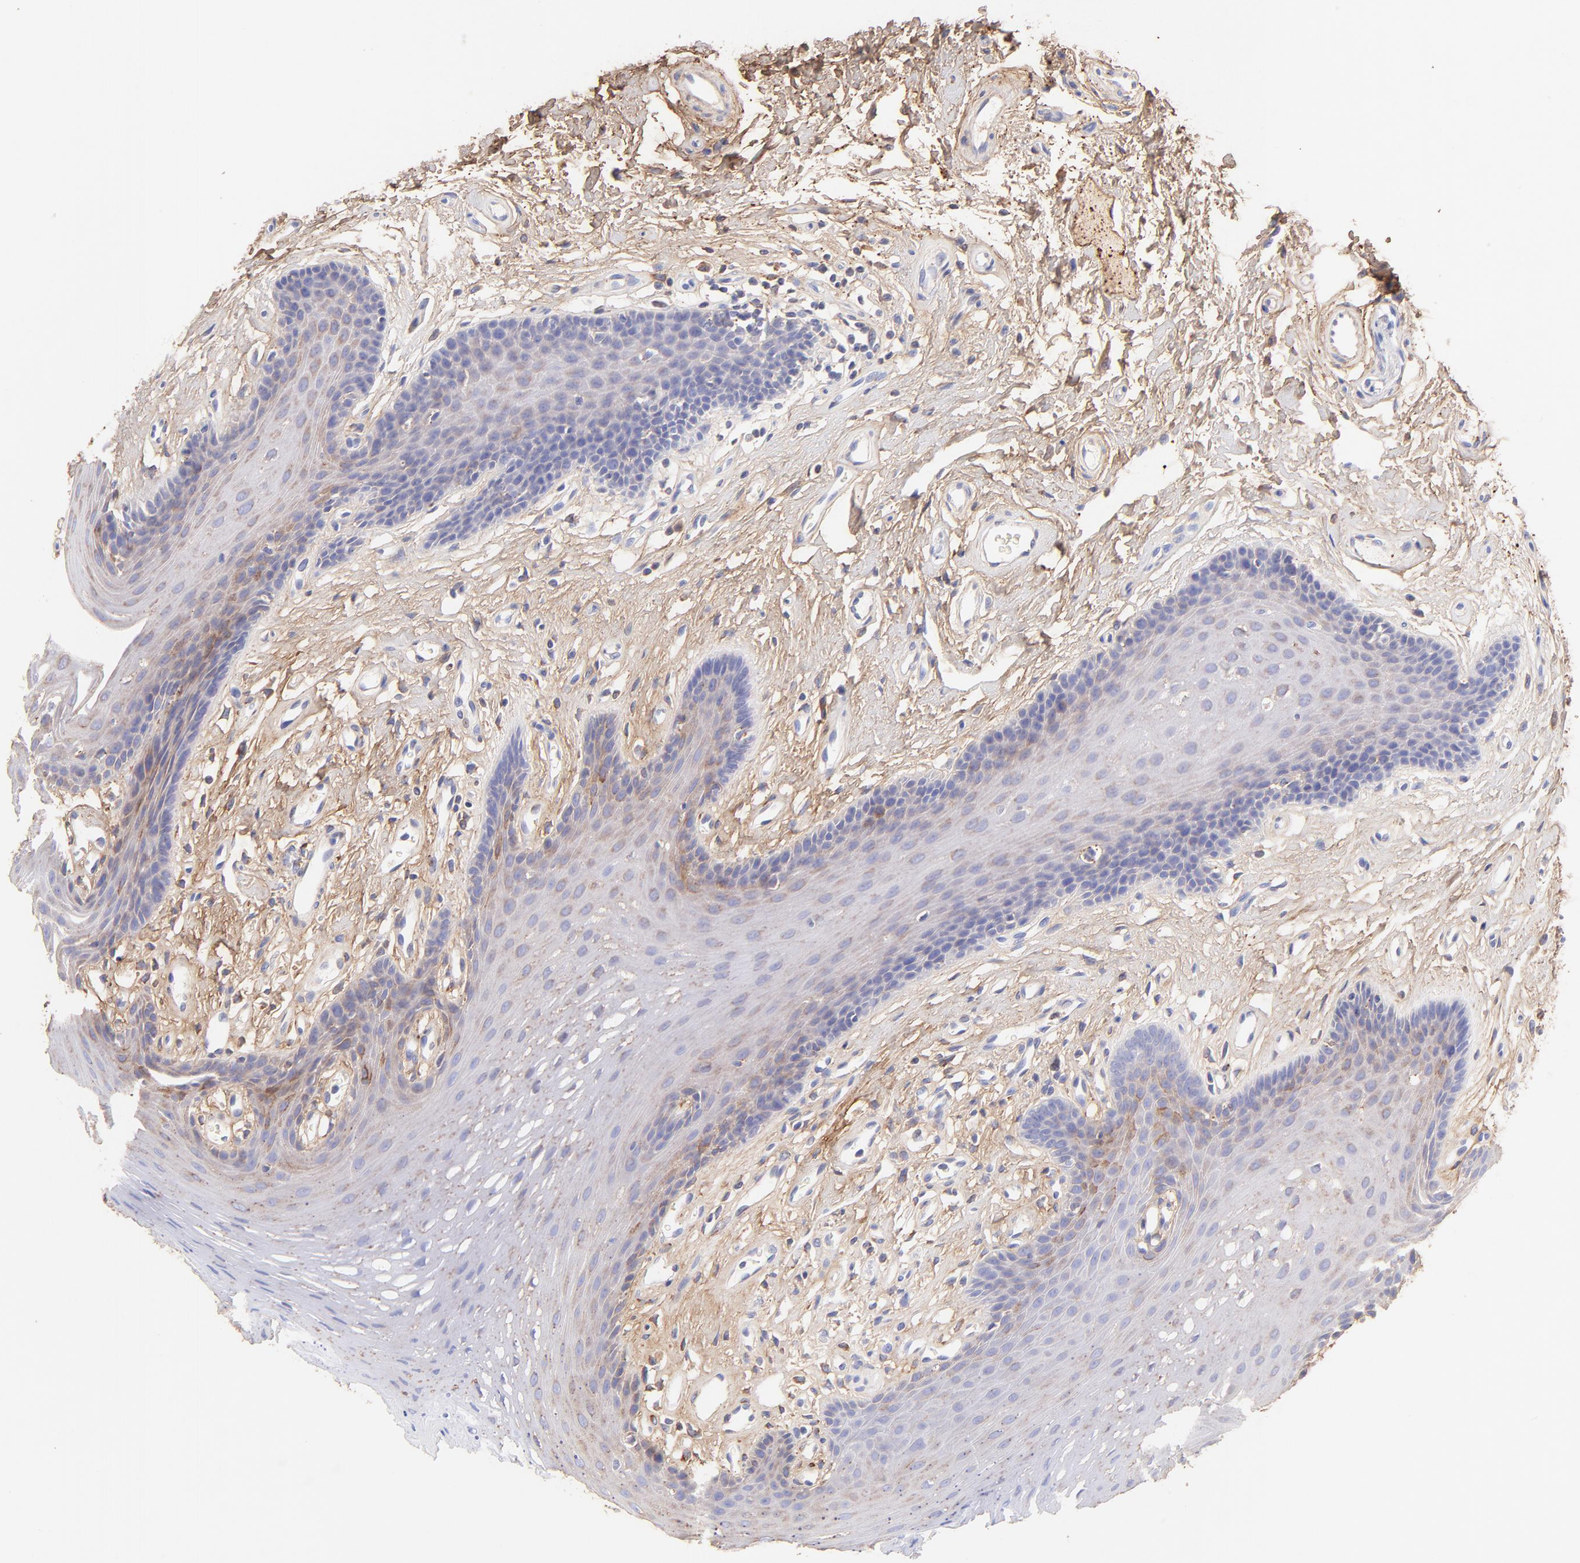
{"staining": {"intensity": "weak", "quantity": "25%-75%", "location": "cytoplasmic/membranous"}, "tissue": "oral mucosa", "cell_type": "Squamous epithelial cells", "image_type": "normal", "snomed": [{"axis": "morphology", "description": "Normal tissue, NOS"}, {"axis": "topography", "description": "Oral tissue"}], "caption": "Immunohistochemistry photomicrograph of benign human oral mucosa stained for a protein (brown), which reveals low levels of weak cytoplasmic/membranous staining in about 25%-75% of squamous epithelial cells.", "gene": "BGN", "patient": {"sex": "male", "age": 62}}